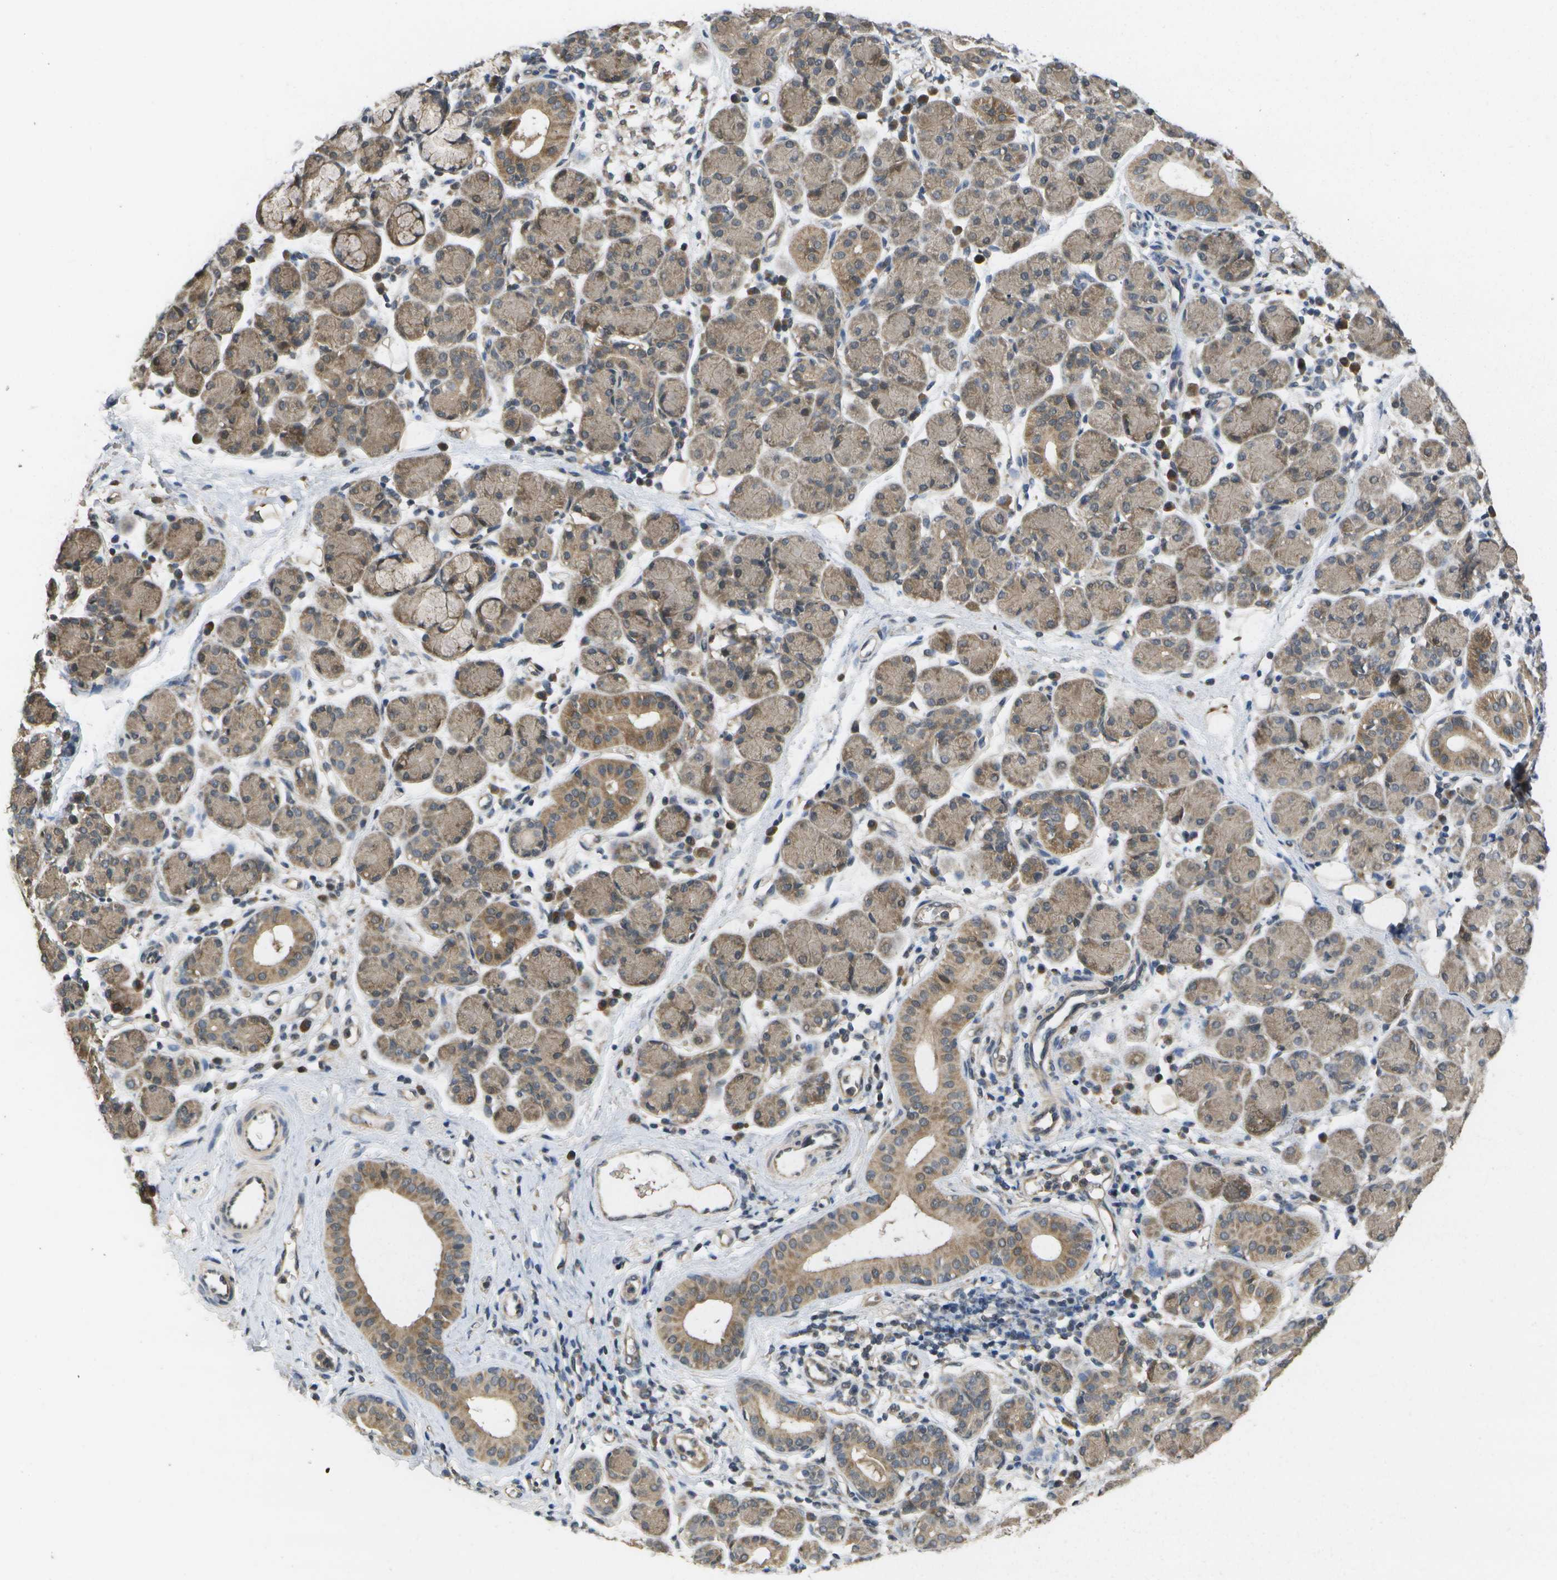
{"staining": {"intensity": "moderate", "quantity": ">75%", "location": "cytoplasmic/membranous"}, "tissue": "salivary gland", "cell_type": "Glandular cells", "image_type": "normal", "snomed": [{"axis": "morphology", "description": "Normal tissue, NOS"}, {"axis": "morphology", "description": "Inflammation, NOS"}, {"axis": "topography", "description": "Lymph node"}, {"axis": "topography", "description": "Salivary gland"}], "caption": "Salivary gland stained with a brown dye reveals moderate cytoplasmic/membranous positive staining in approximately >75% of glandular cells.", "gene": "ALAS1", "patient": {"sex": "male", "age": 3}}